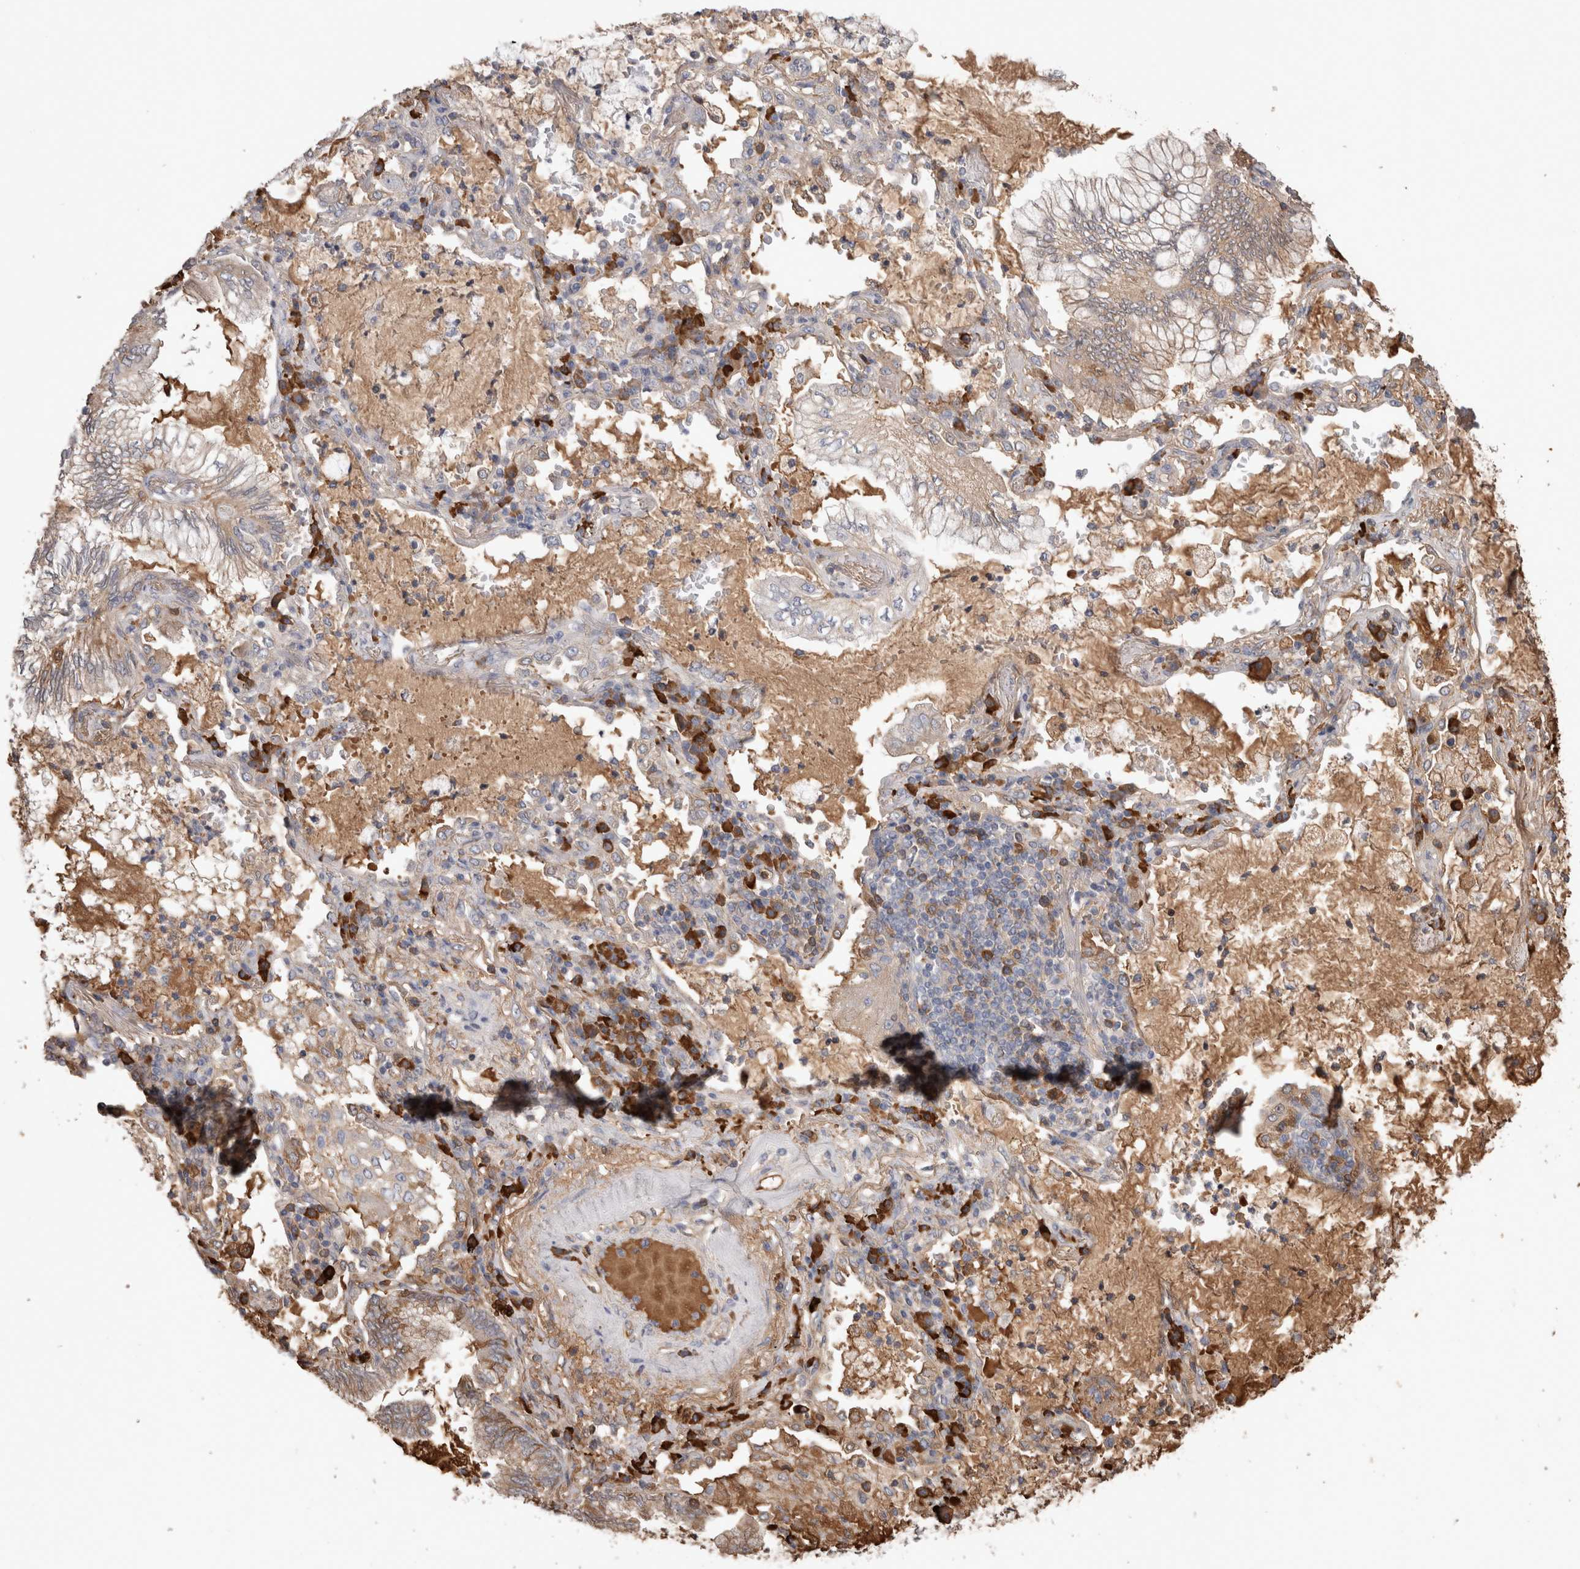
{"staining": {"intensity": "weak", "quantity": ">75%", "location": "cytoplasmic/membranous"}, "tissue": "lung cancer", "cell_type": "Tumor cells", "image_type": "cancer", "snomed": [{"axis": "morphology", "description": "Adenocarcinoma, NOS"}, {"axis": "topography", "description": "Lung"}], "caption": "Protein staining of lung adenocarcinoma tissue reveals weak cytoplasmic/membranous expression in approximately >75% of tumor cells. (brown staining indicates protein expression, while blue staining denotes nuclei).", "gene": "PPP3CC", "patient": {"sex": "female", "age": 70}}